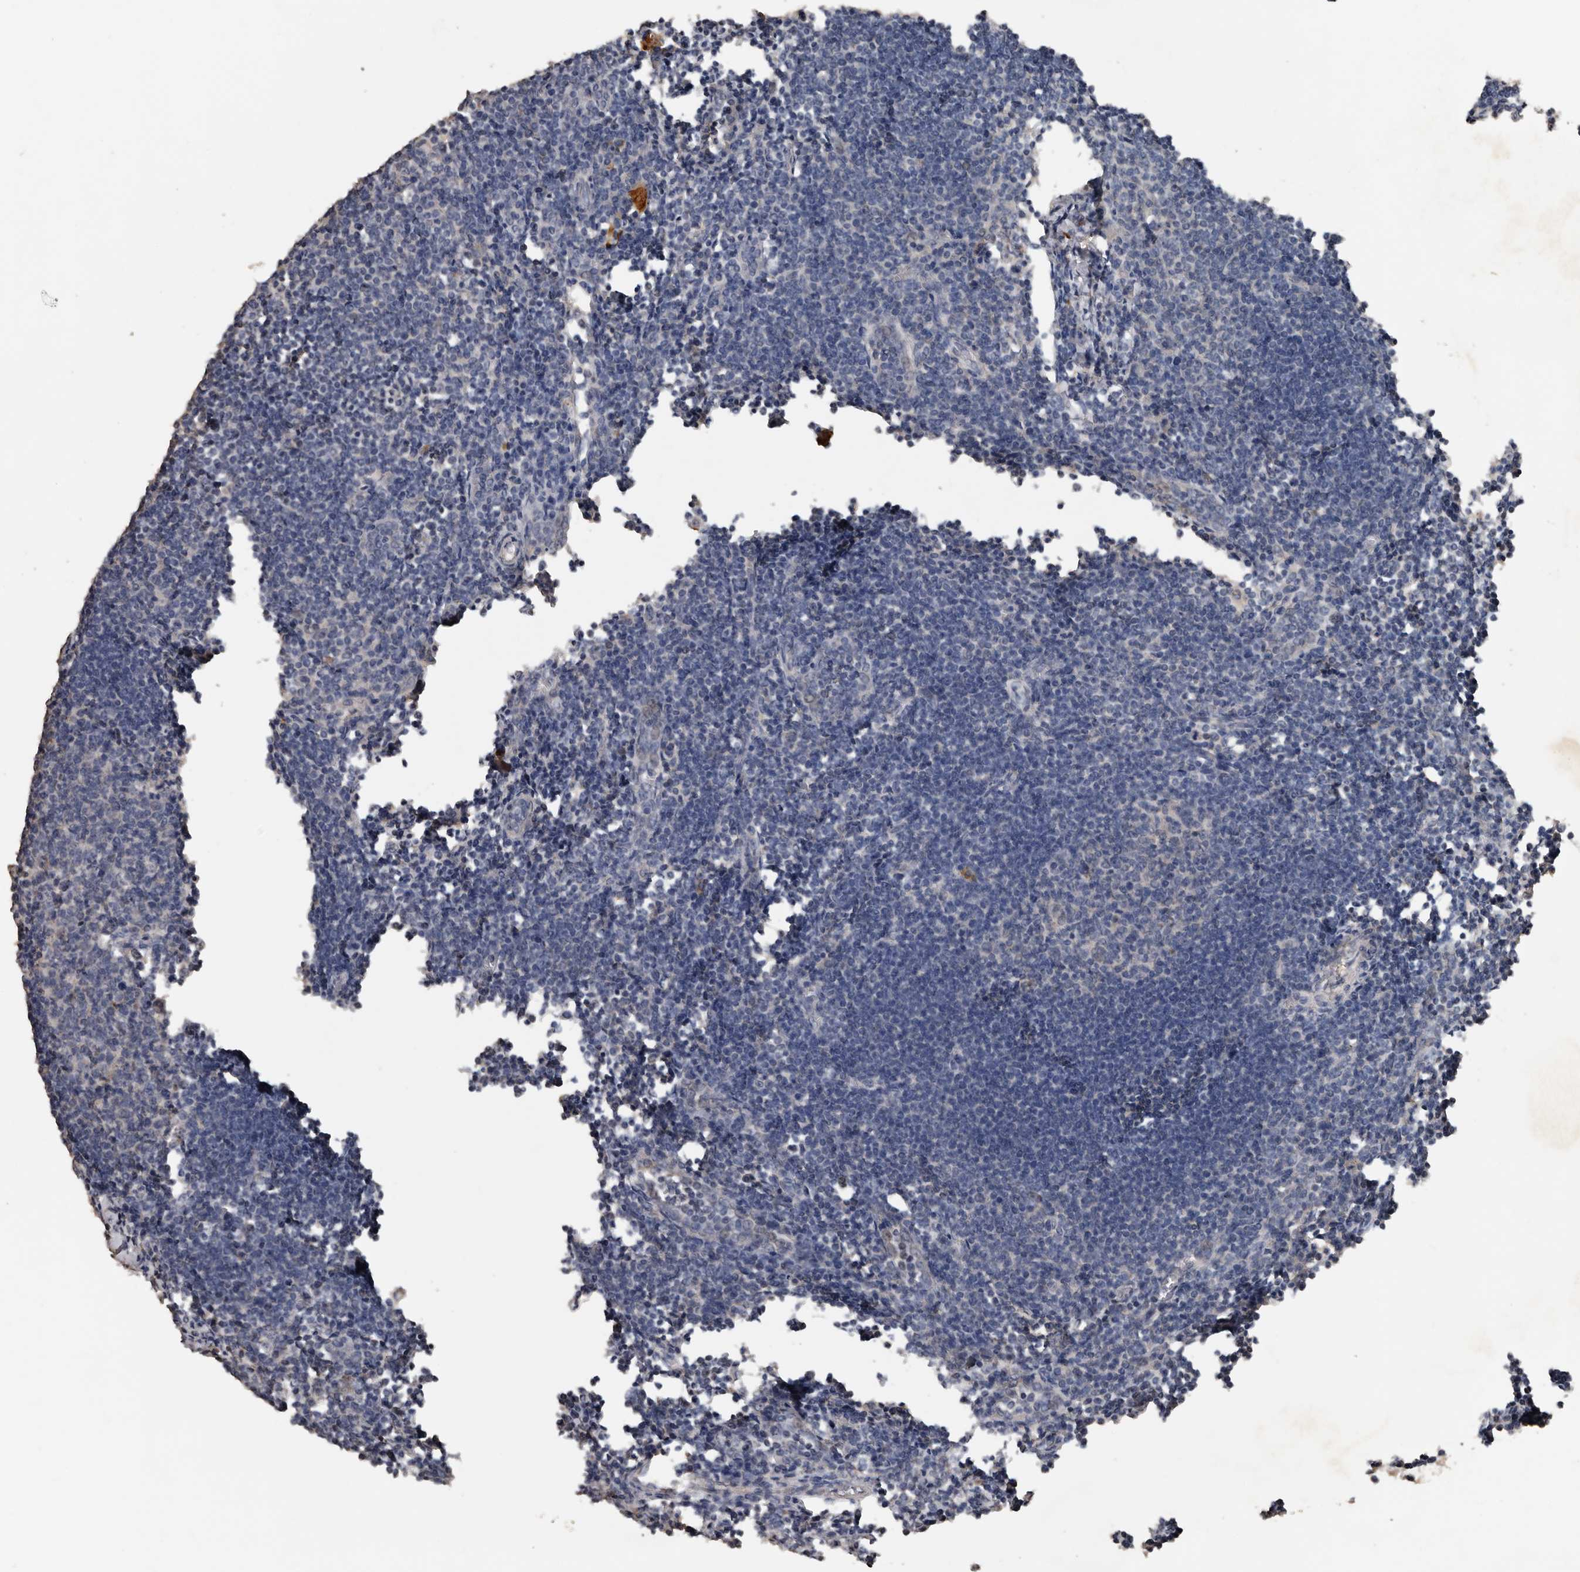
{"staining": {"intensity": "negative", "quantity": "none", "location": "none"}, "tissue": "lymph node", "cell_type": "Germinal center cells", "image_type": "normal", "snomed": [{"axis": "morphology", "description": "Normal tissue, NOS"}, {"axis": "morphology", "description": "Malignant melanoma, Metastatic site"}, {"axis": "topography", "description": "Lymph node"}], "caption": "This is a image of immunohistochemistry (IHC) staining of benign lymph node, which shows no expression in germinal center cells.", "gene": "HYAL4", "patient": {"sex": "male", "age": 41}}